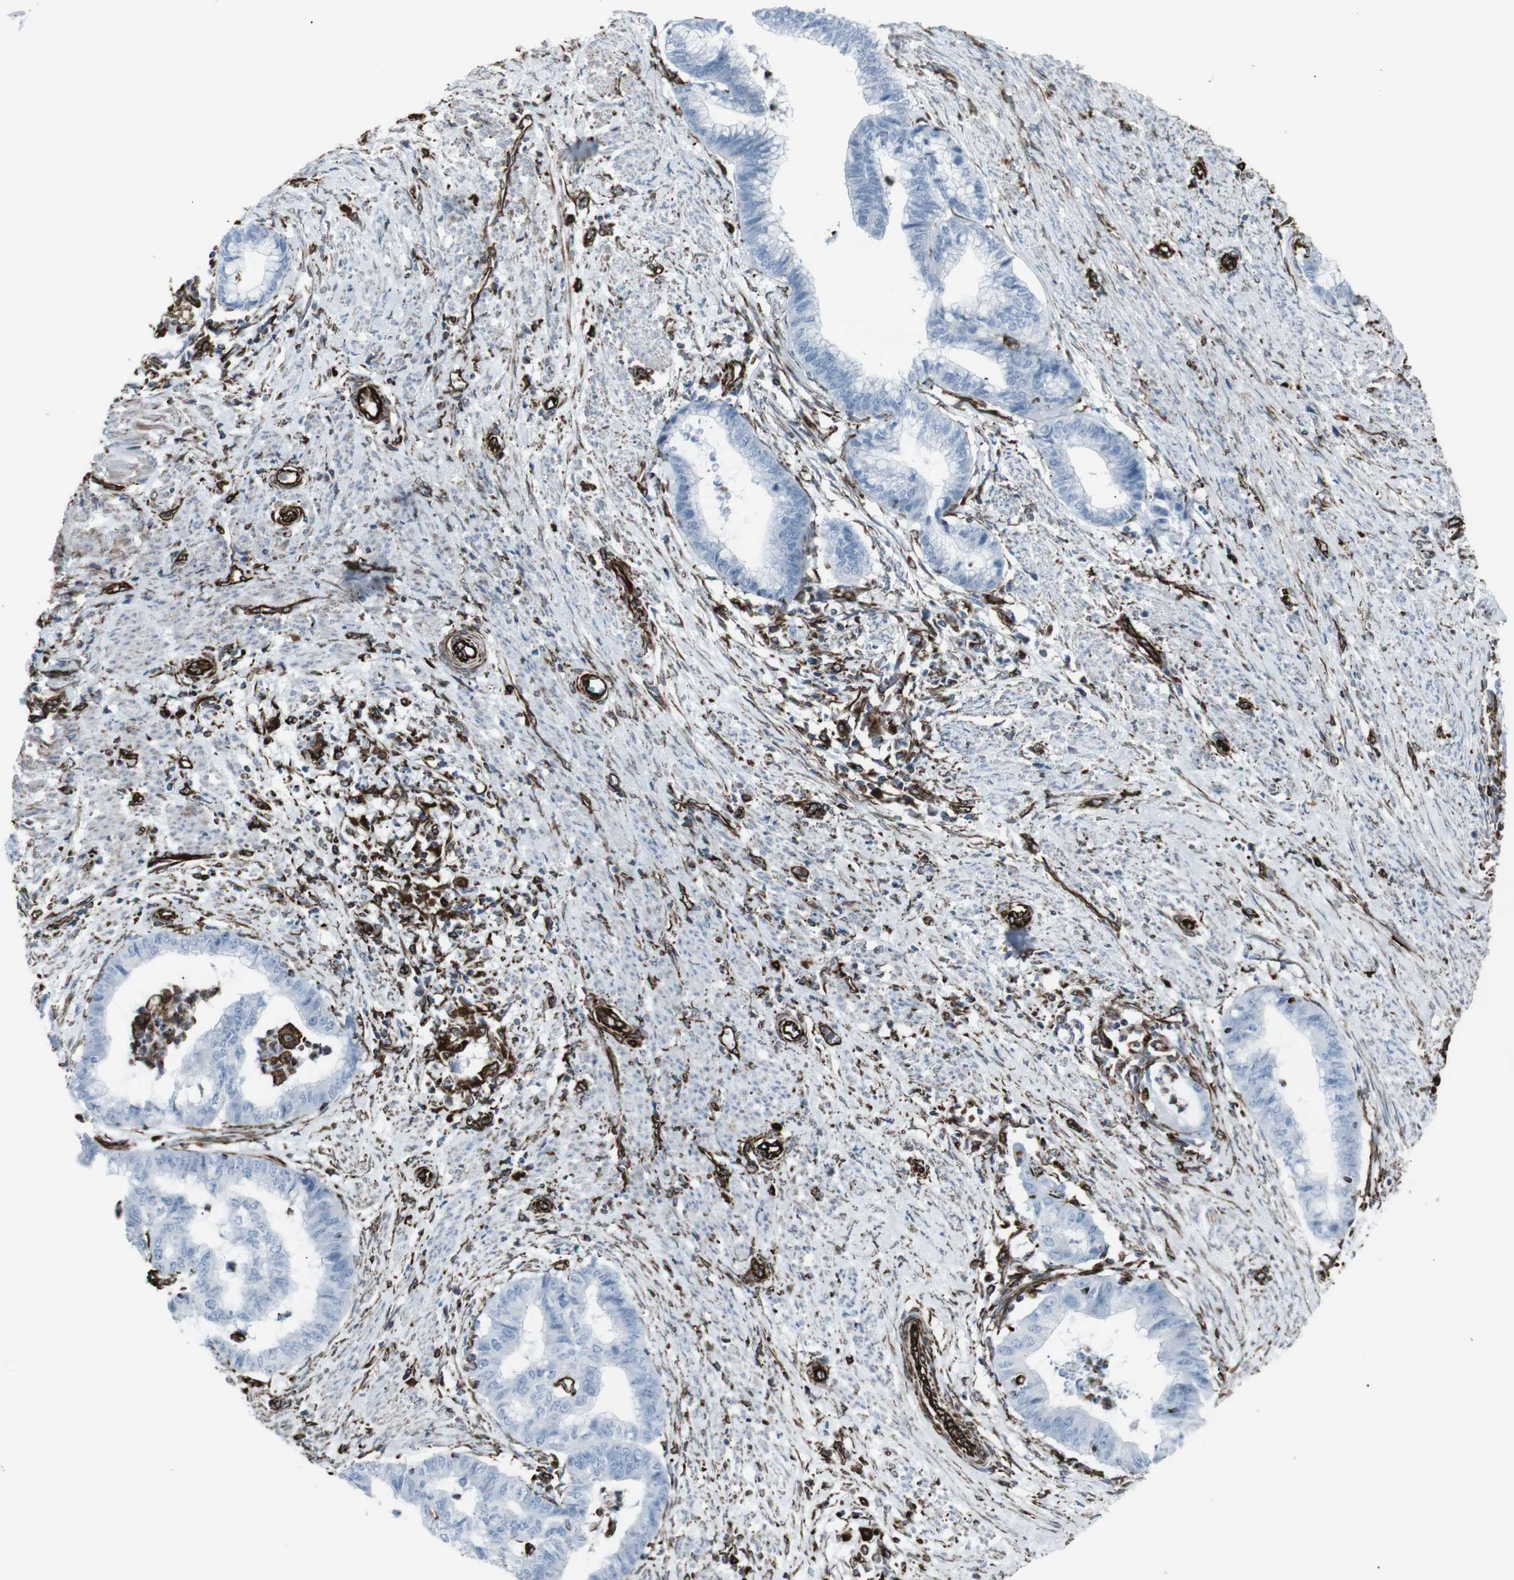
{"staining": {"intensity": "negative", "quantity": "none", "location": "none"}, "tissue": "endometrial cancer", "cell_type": "Tumor cells", "image_type": "cancer", "snomed": [{"axis": "morphology", "description": "Necrosis, NOS"}, {"axis": "morphology", "description": "Adenocarcinoma, NOS"}, {"axis": "topography", "description": "Endometrium"}], "caption": "High power microscopy micrograph of an immunohistochemistry micrograph of endometrial cancer, revealing no significant staining in tumor cells.", "gene": "ZDHHC6", "patient": {"sex": "female", "age": 79}}